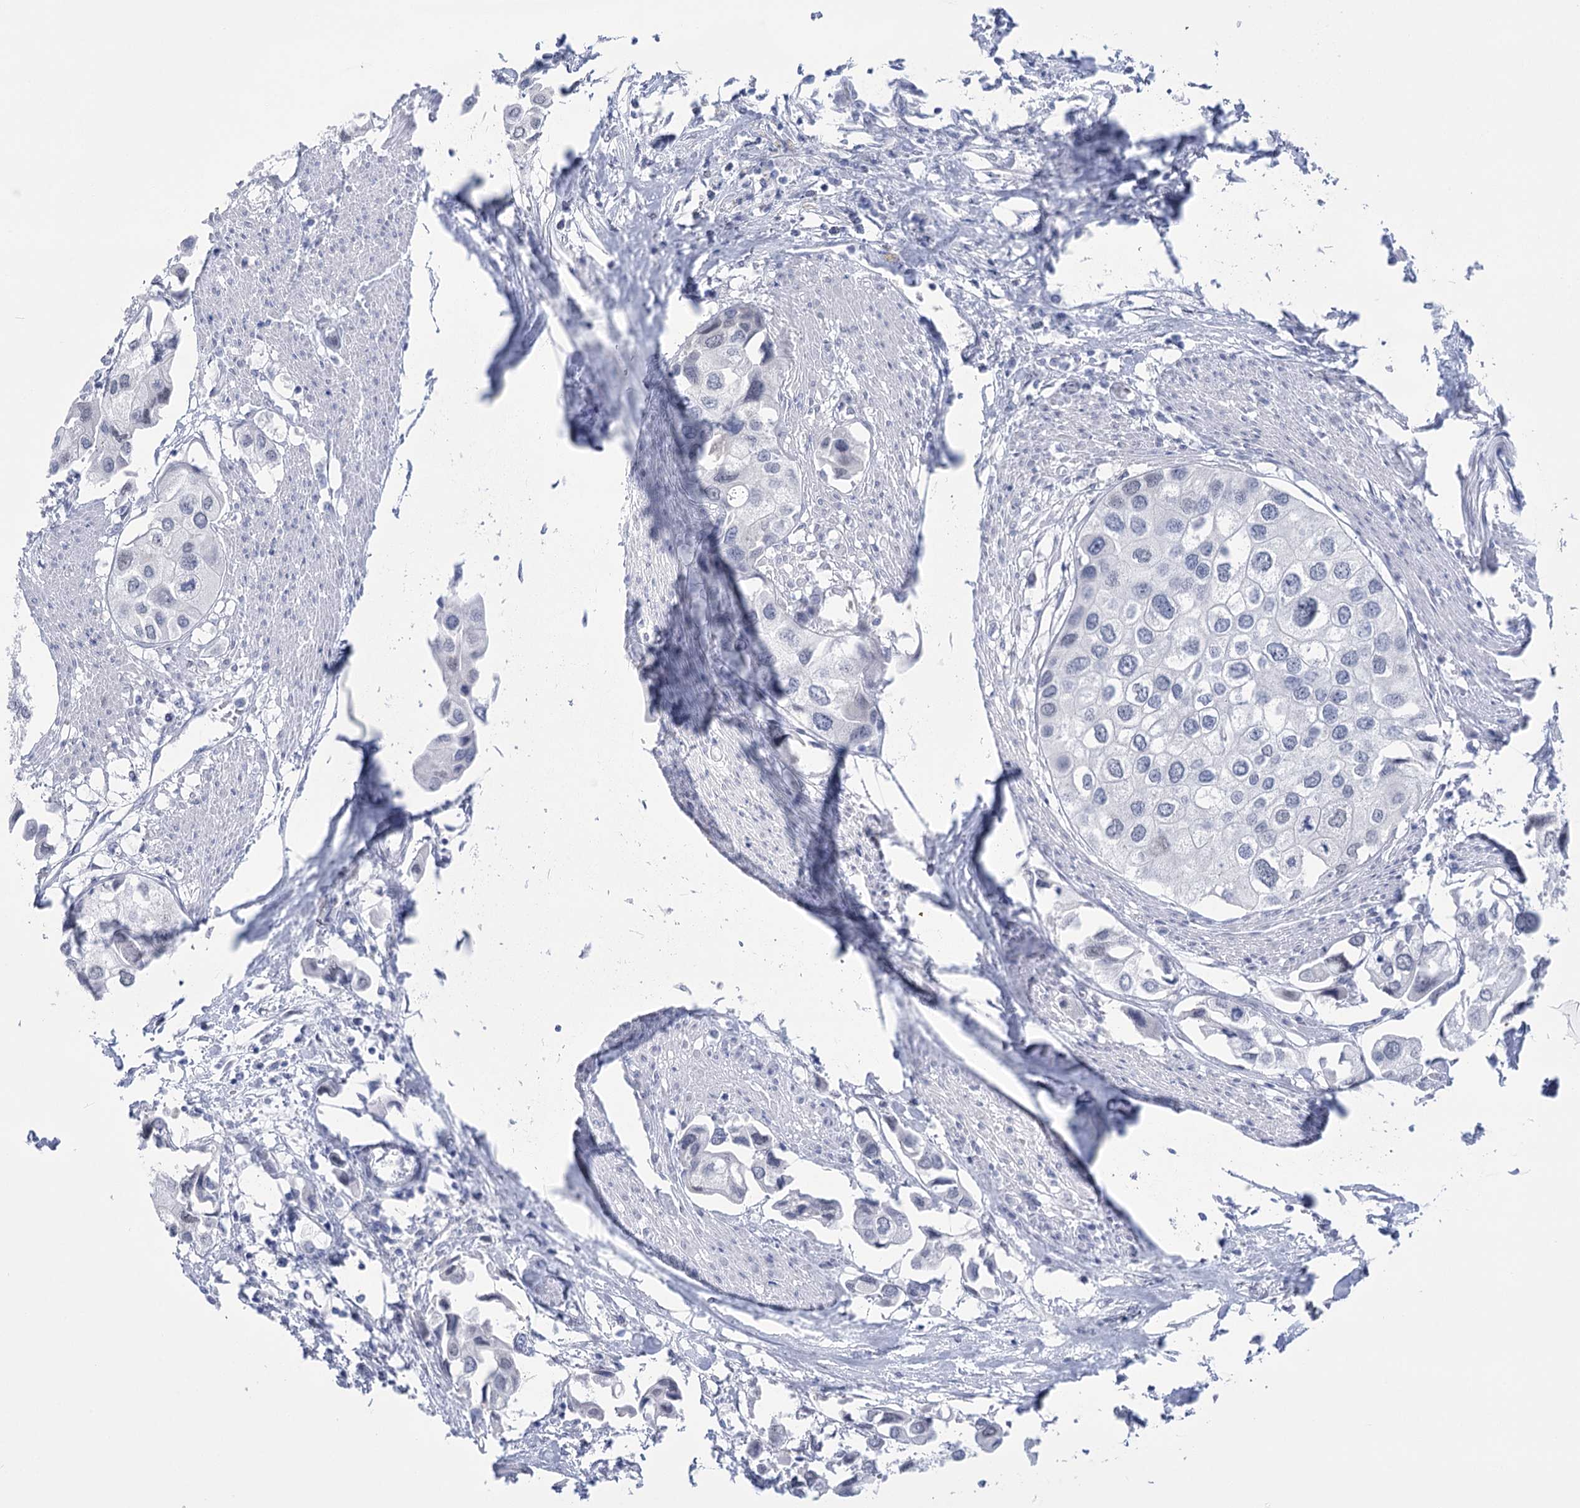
{"staining": {"intensity": "negative", "quantity": "none", "location": "none"}, "tissue": "urothelial cancer", "cell_type": "Tumor cells", "image_type": "cancer", "snomed": [{"axis": "morphology", "description": "Urothelial carcinoma, High grade"}, {"axis": "topography", "description": "Urinary bladder"}], "caption": "This is an immunohistochemistry (IHC) image of urothelial cancer. There is no positivity in tumor cells.", "gene": "HORMAD1", "patient": {"sex": "male", "age": 64}}